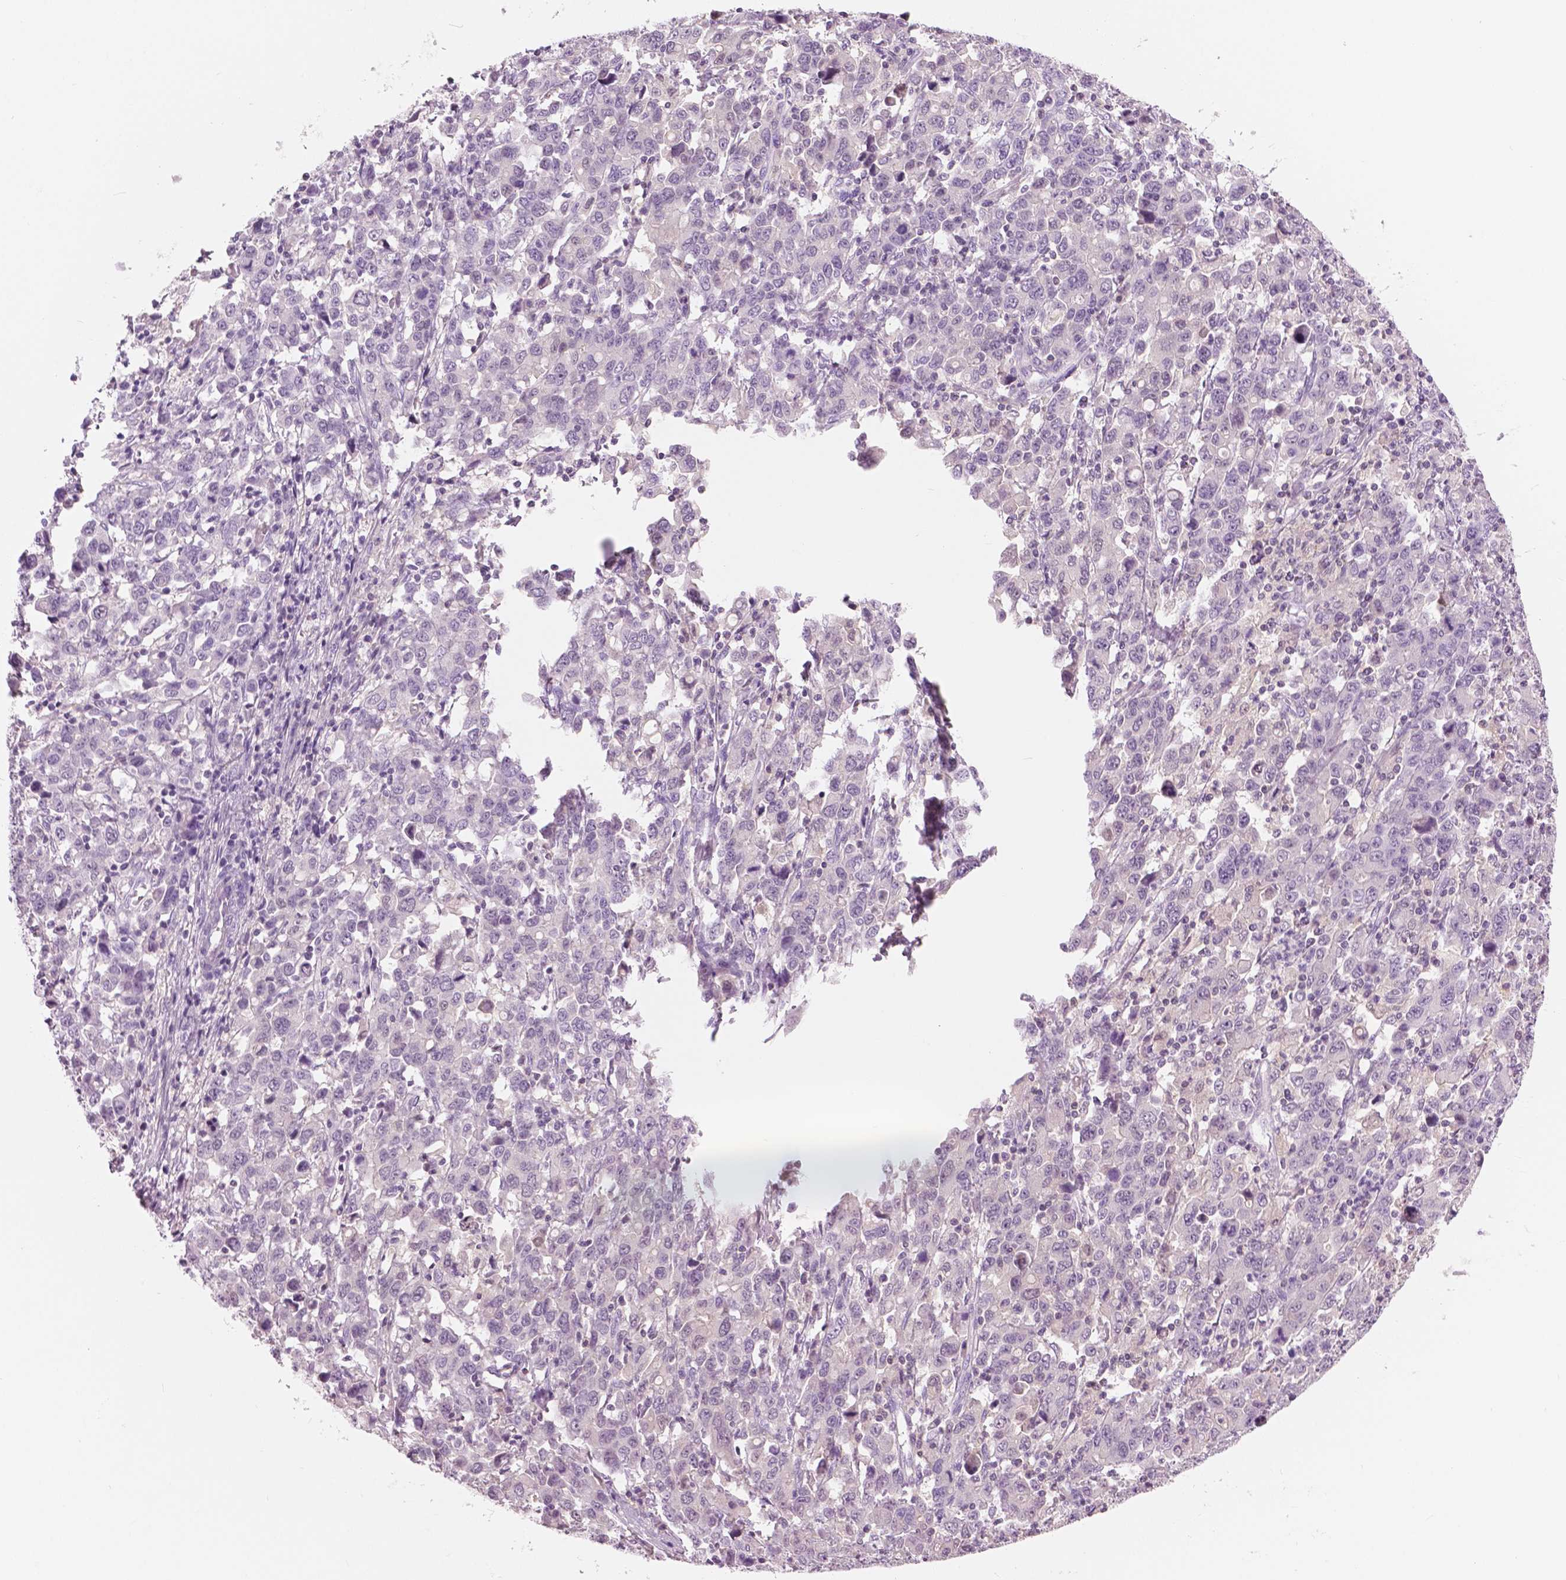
{"staining": {"intensity": "negative", "quantity": "none", "location": "none"}, "tissue": "stomach cancer", "cell_type": "Tumor cells", "image_type": "cancer", "snomed": [{"axis": "morphology", "description": "Adenocarcinoma, NOS"}, {"axis": "topography", "description": "Stomach, upper"}], "caption": "Photomicrograph shows no protein expression in tumor cells of stomach adenocarcinoma tissue. The staining is performed using DAB (3,3'-diaminobenzidine) brown chromogen with nuclei counter-stained in using hematoxylin.", "gene": "GALM", "patient": {"sex": "male", "age": 69}}